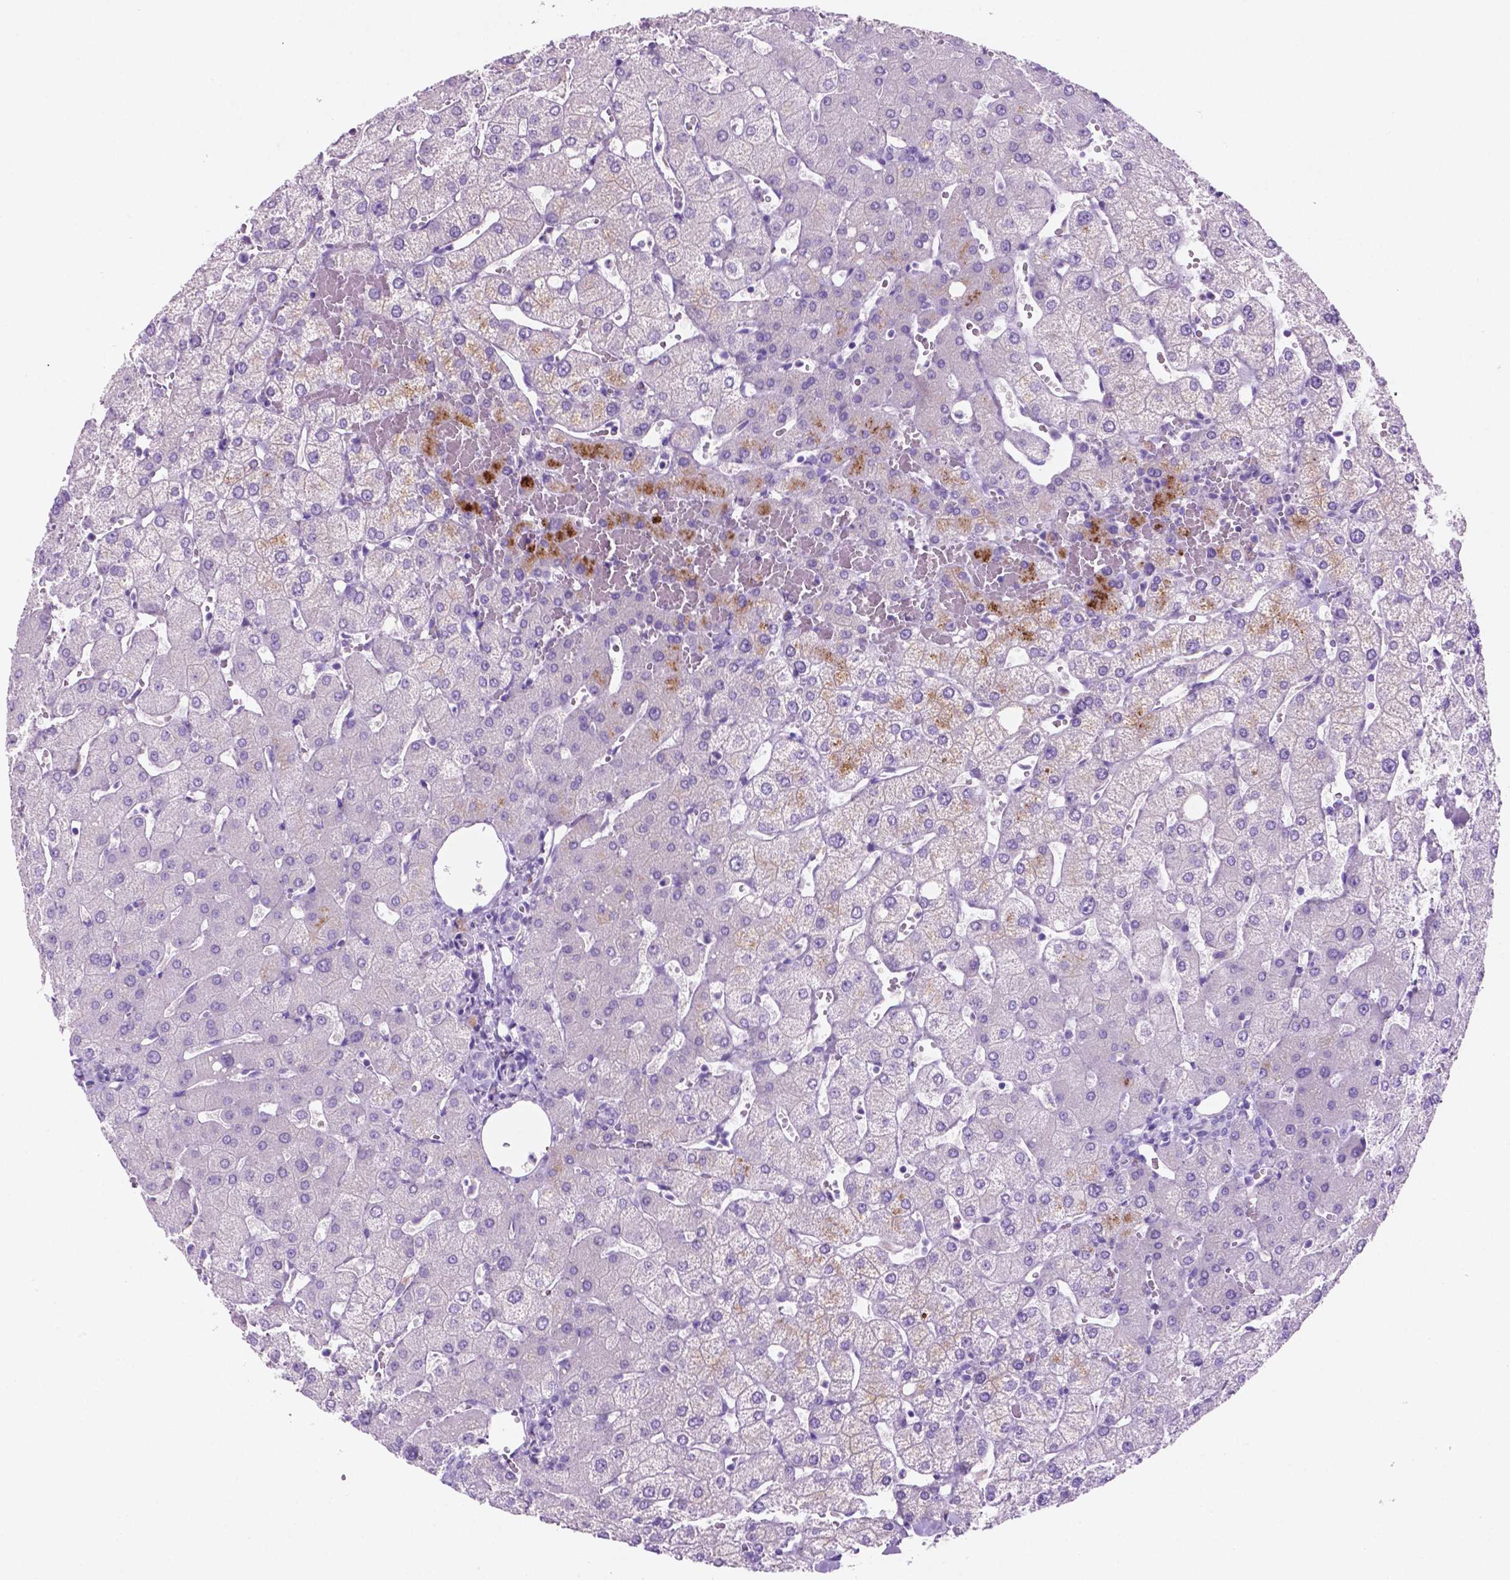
{"staining": {"intensity": "negative", "quantity": "none", "location": "none"}, "tissue": "liver", "cell_type": "Cholangiocytes", "image_type": "normal", "snomed": [{"axis": "morphology", "description": "Normal tissue, NOS"}, {"axis": "topography", "description": "Liver"}], "caption": "Immunohistochemistry (IHC) of normal liver displays no expression in cholangiocytes. (DAB immunohistochemistry (IHC), high magnification).", "gene": "POU4F1", "patient": {"sex": "female", "age": 54}}